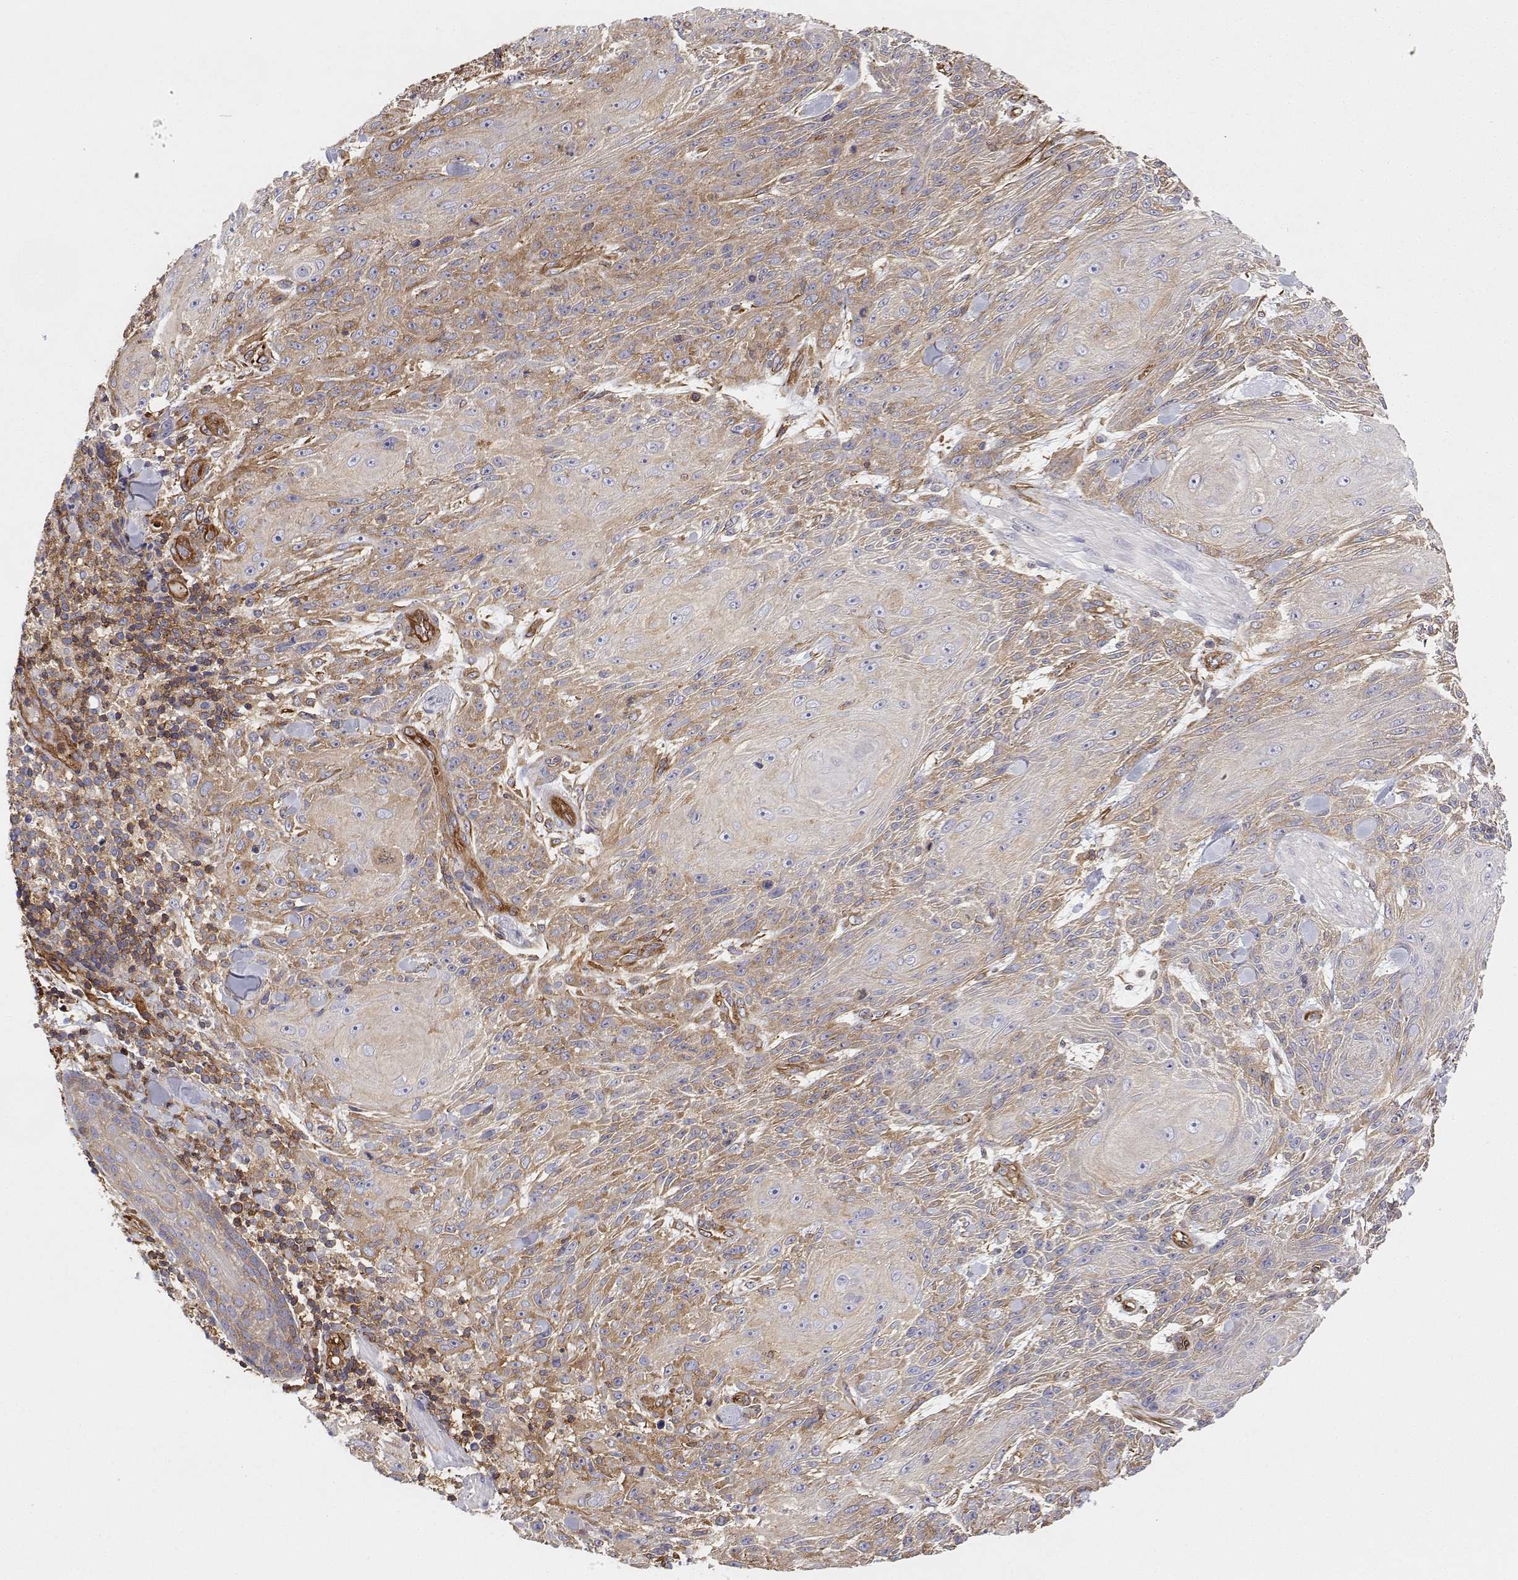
{"staining": {"intensity": "weak", "quantity": "25%-75%", "location": "cytoplasmic/membranous"}, "tissue": "skin cancer", "cell_type": "Tumor cells", "image_type": "cancer", "snomed": [{"axis": "morphology", "description": "Squamous cell carcinoma, NOS"}, {"axis": "topography", "description": "Skin"}], "caption": "IHC (DAB (3,3'-diaminobenzidine)) staining of human skin squamous cell carcinoma reveals weak cytoplasmic/membranous protein expression in approximately 25%-75% of tumor cells.", "gene": "MYH9", "patient": {"sex": "male", "age": 88}}